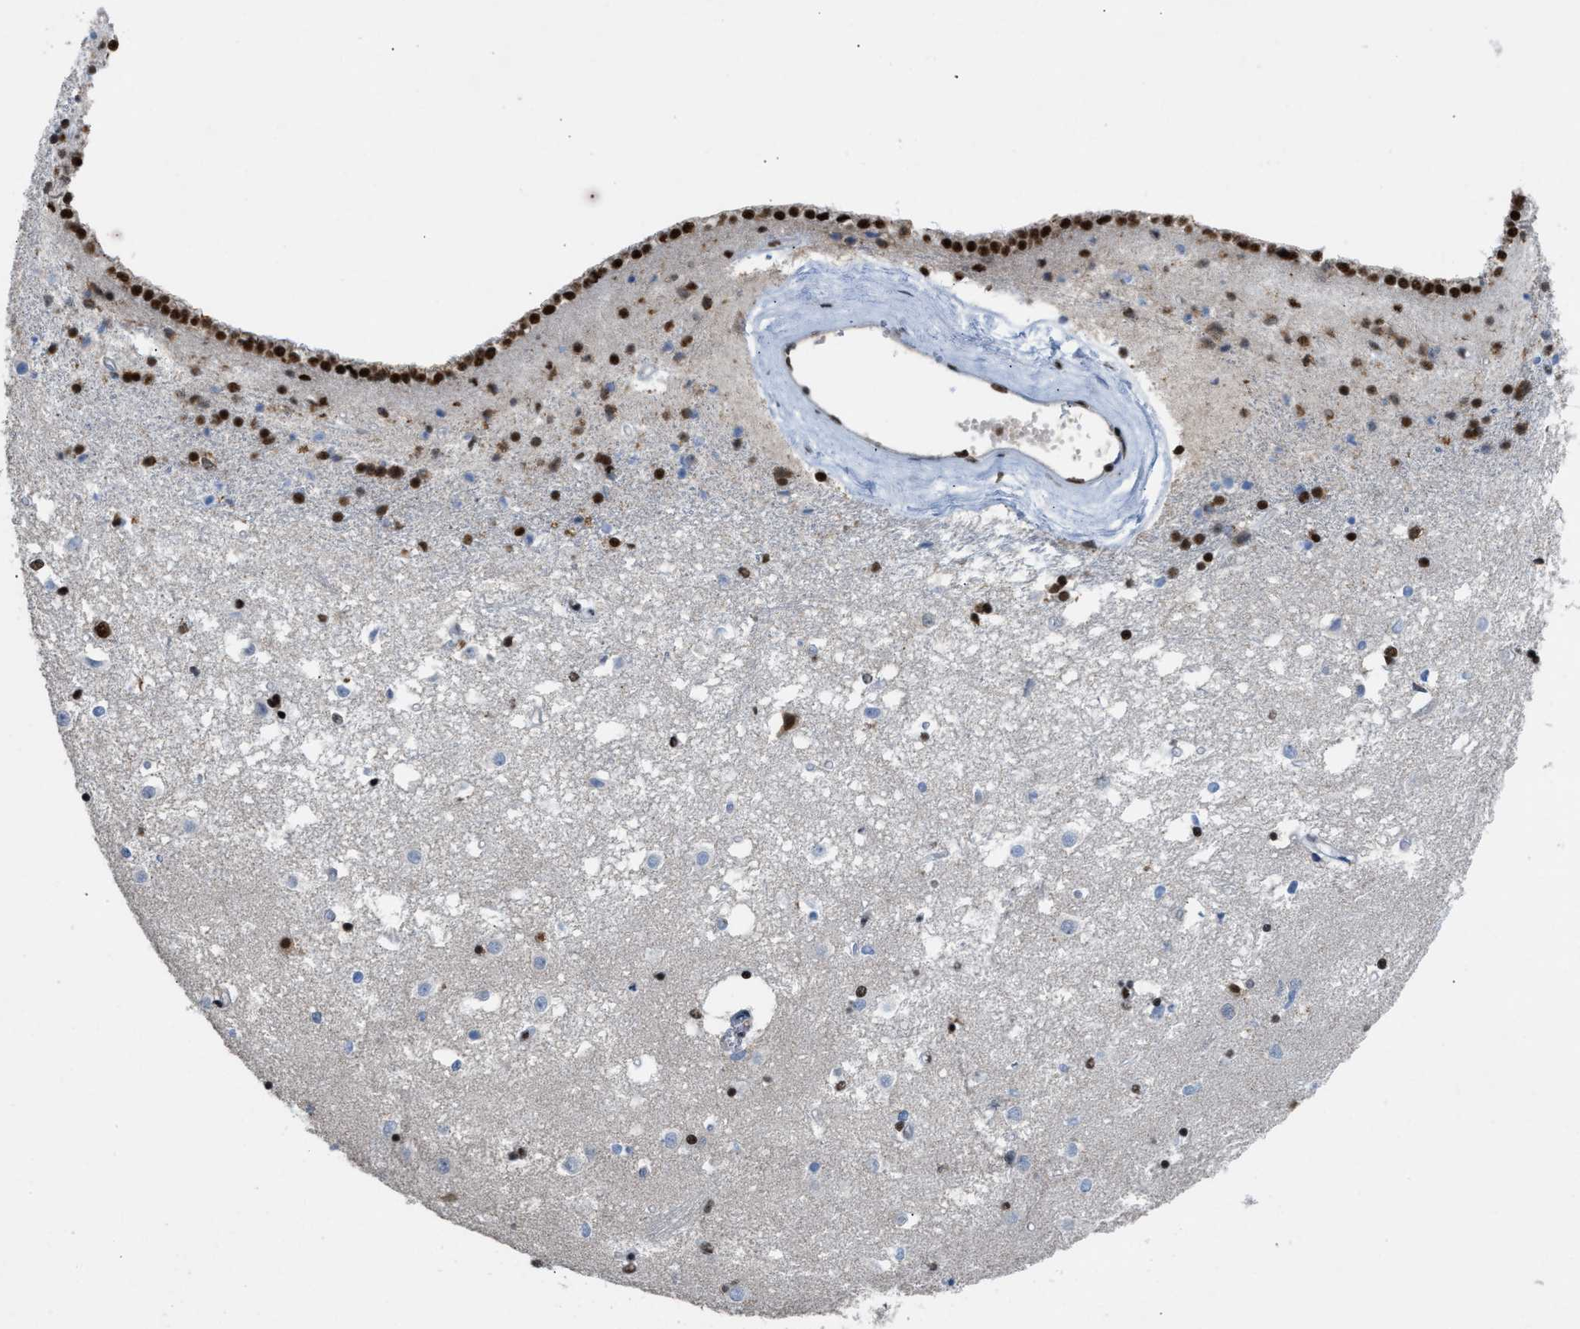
{"staining": {"intensity": "strong", "quantity": ">75%", "location": "nuclear"}, "tissue": "caudate", "cell_type": "Glial cells", "image_type": "normal", "snomed": [{"axis": "morphology", "description": "Normal tissue, NOS"}, {"axis": "topography", "description": "Lateral ventricle wall"}], "caption": "Protein analysis of unremarkable caudate shows strong nuclear expression in about >75% of glial cells.", "gene": "SCAF4", "patient": {"sex": "male", "age": 45}}